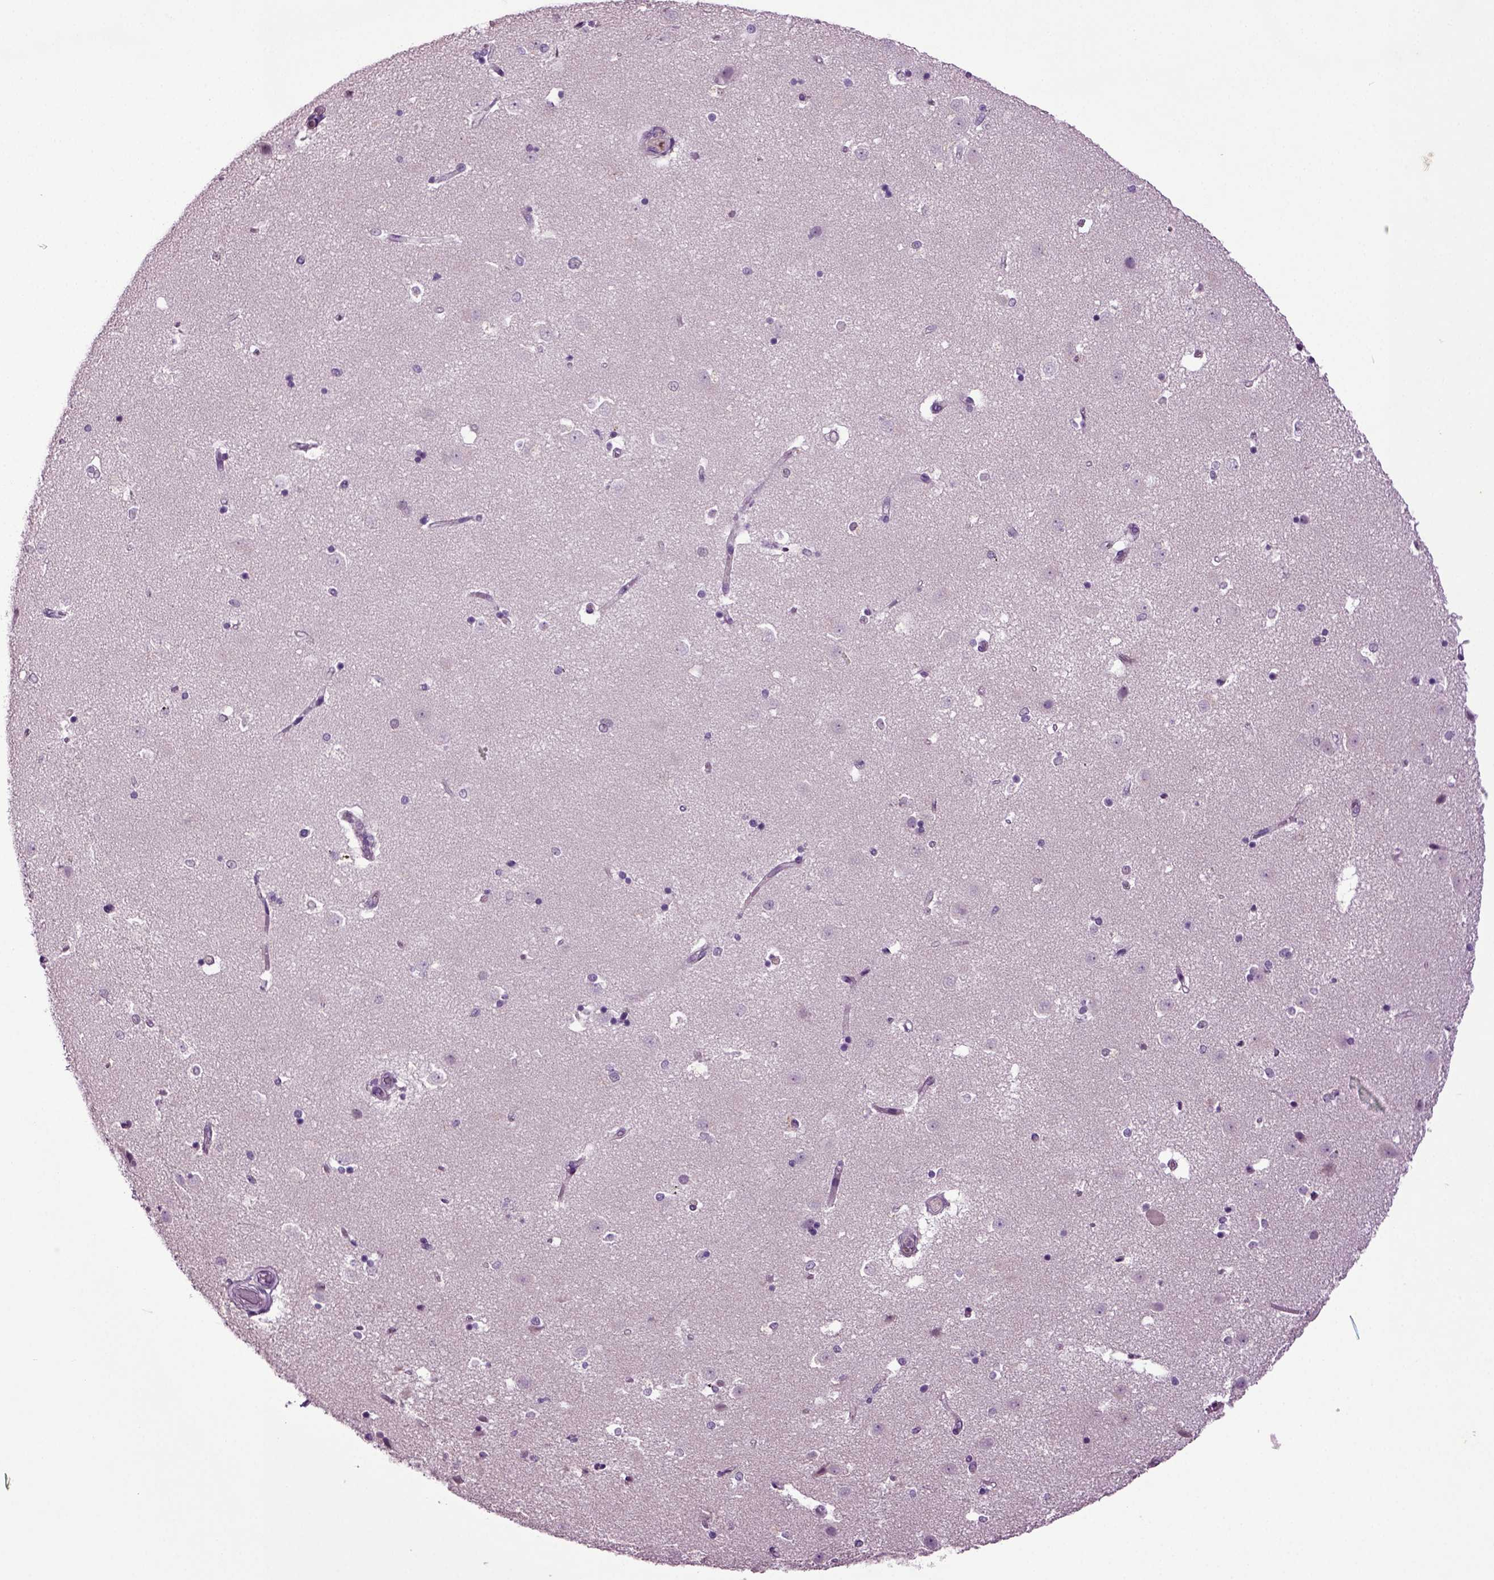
{"staining": {"intensity": "negative", "quantity": "none", "location": "none"}, "tissue": "caudate", "cell_type": "Glial cells", "image_type": "normal", "snomed": [{"axis": "morphology", "description": "Normal tissue, NOS"}, {"axis": "topography", "description": "Lateral ventricle wall"}], "caption": "Protein analysis of normal caudate demonstrates no significant positivity in glial cells. (Brightfield microscopy of DAB (3,3'-diaminobenzidine) IHC at high magnification).", "gene": "FGF11", "patient": {"sex": "male", "age": 51}}